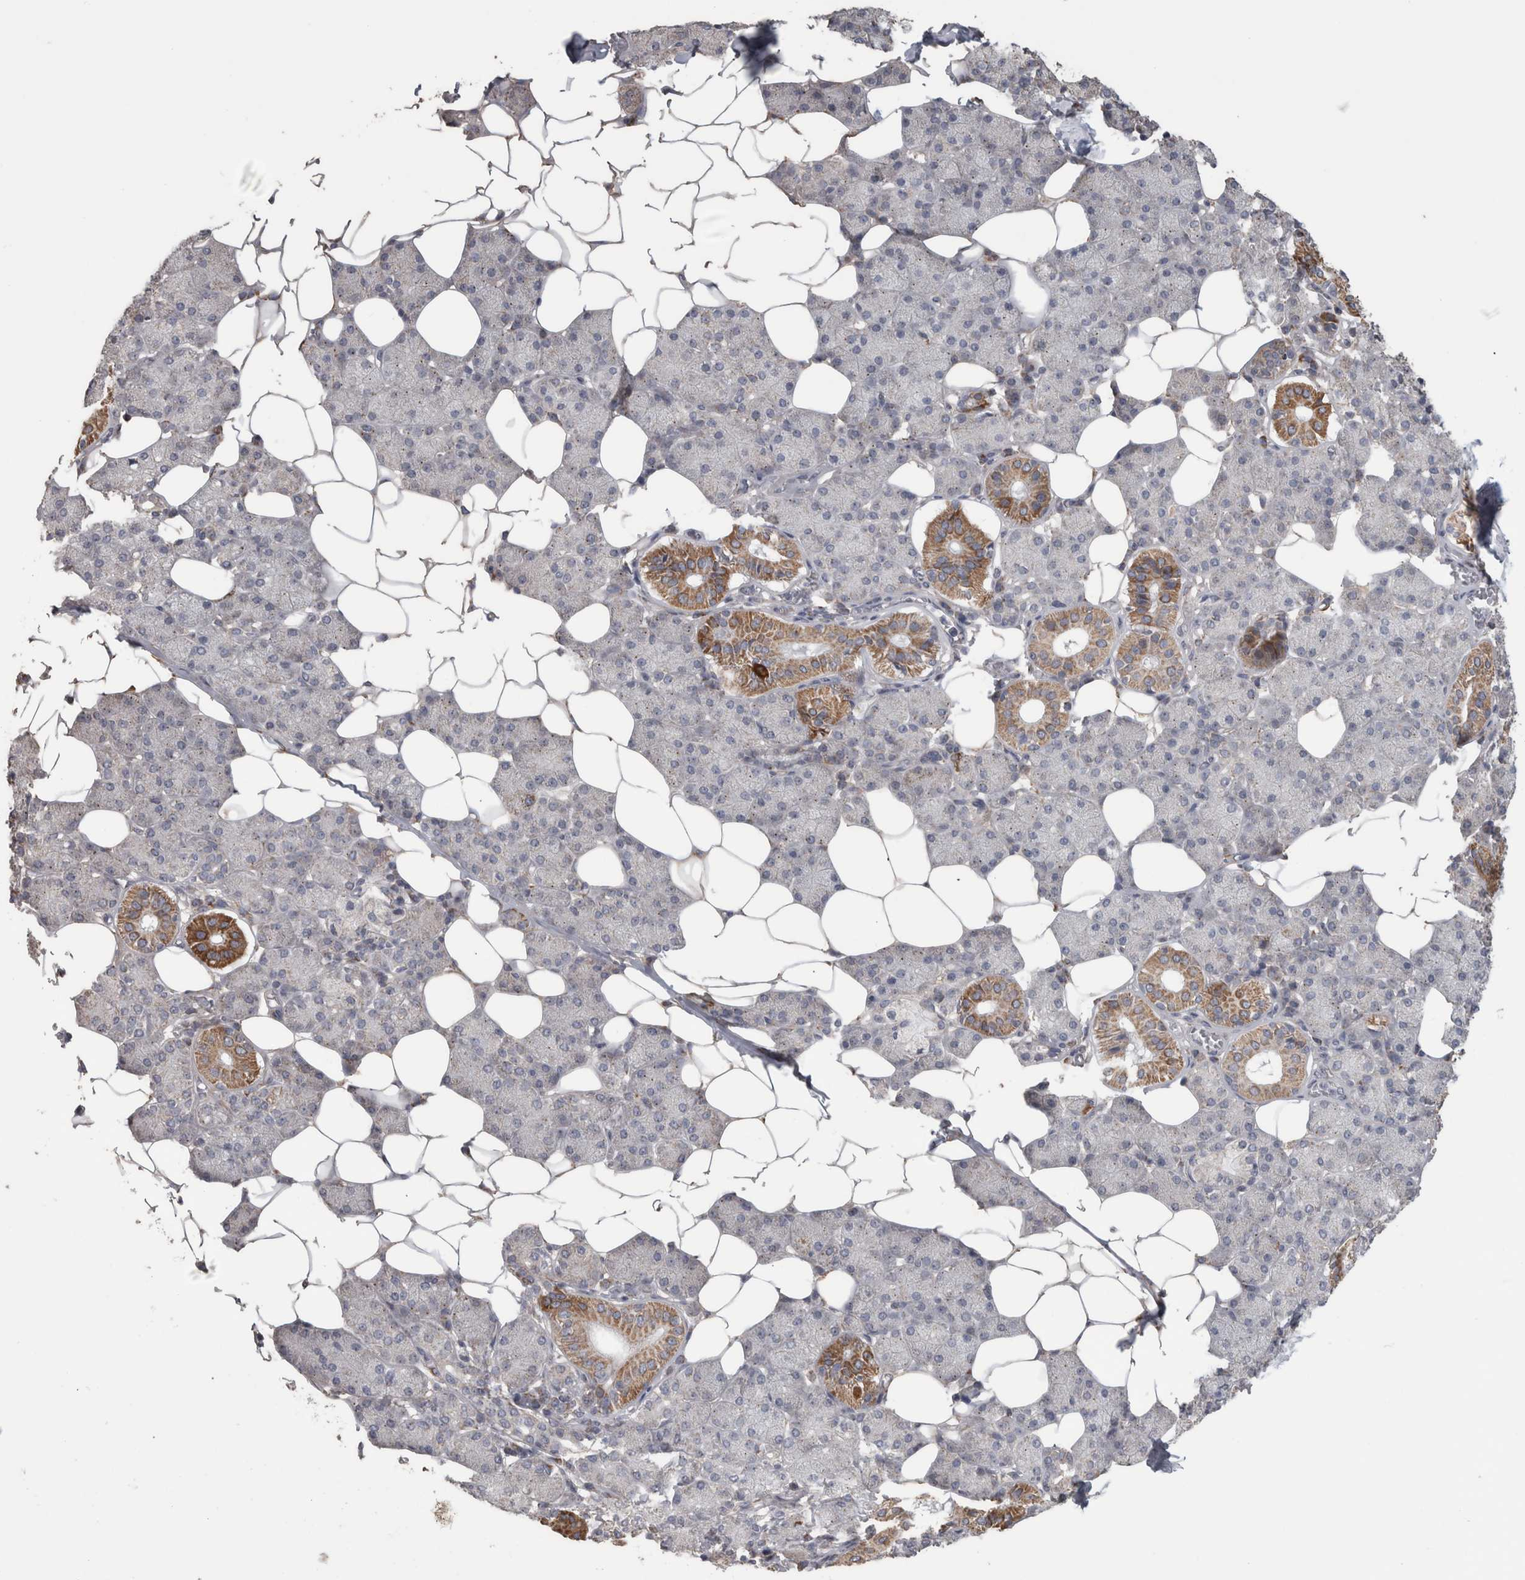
{"staining": {"intensity": "moderate", "quantity": "25%-75%", "location": "cytoplasmic/membranous"}, "tissue": "salivary gland", "cell_type": "Glandular cells", "image_type": "normal", "snomed": [{"axis": "morphology", "description": "Normal tissue, NOS"}, {"axis": "topography", "description": "Salivary gland"}], "caption": "A brown stain shows moderate cytoplasmic/membranous staining of a protein in glandular cells of normal salivary gland. Nuclei are stained in blue.", "gene": "SCO1", "patient": {"sex": "female", "age": 33}}